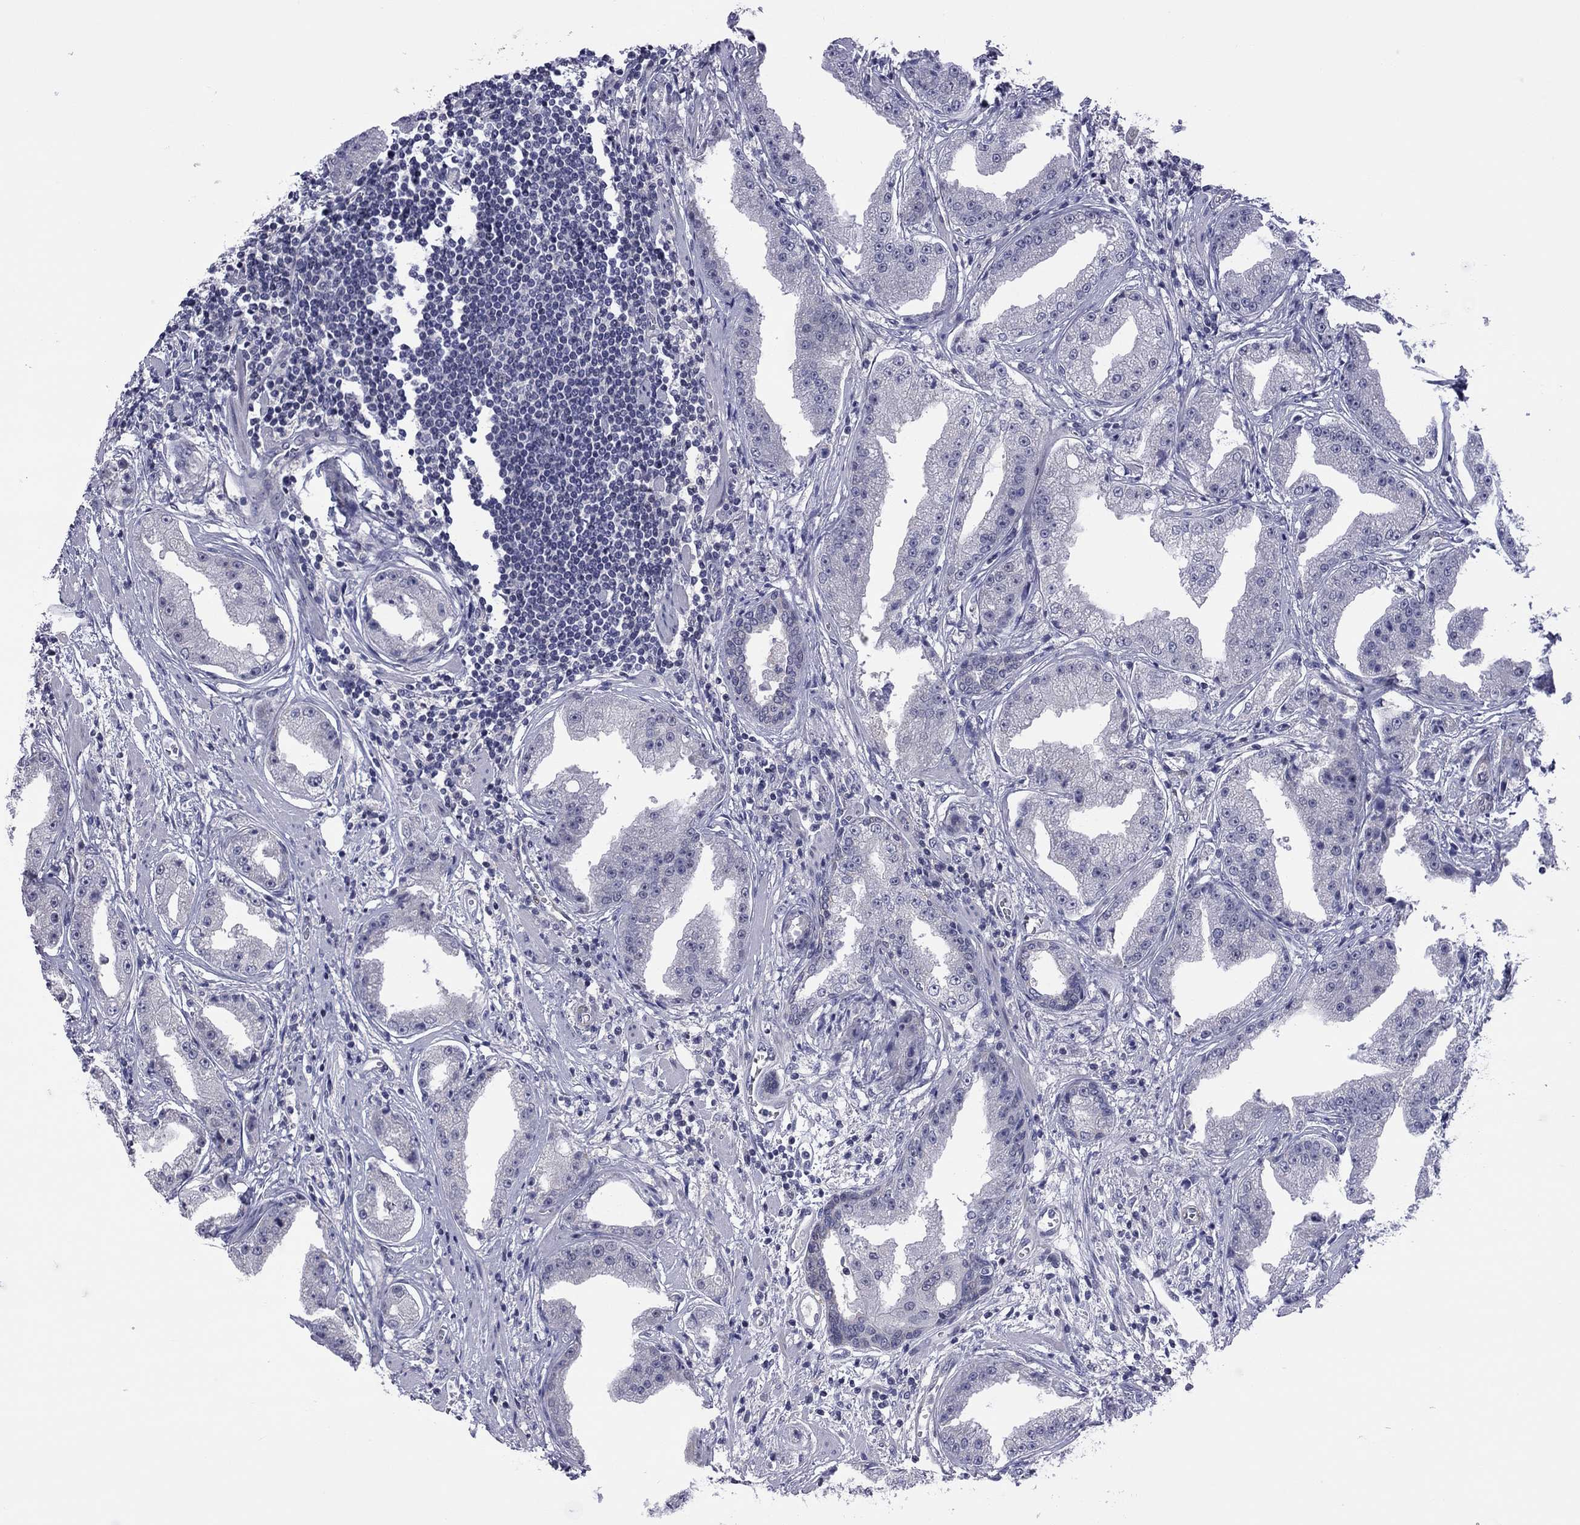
{"staining": {"intensity": "negative", "quantity": "none", "location": "none"}, "tissue": "prostate cancer", "cell_type": "Tumor cells", "image_type": "cancer", "snomed": [{"axis": "morphology", "description": "Adenocarcinoma, Low grade"}, {"axis": "topography", "description": "Prostate"}], "caption": "This is an immunohistochemistry histopathology image of prostate cancer (adenocarcinoma (low-grade)). There is no positivity in tumor cells.", "gene": "POU5F2", "patient": {"sex": "male", "age": 62}}